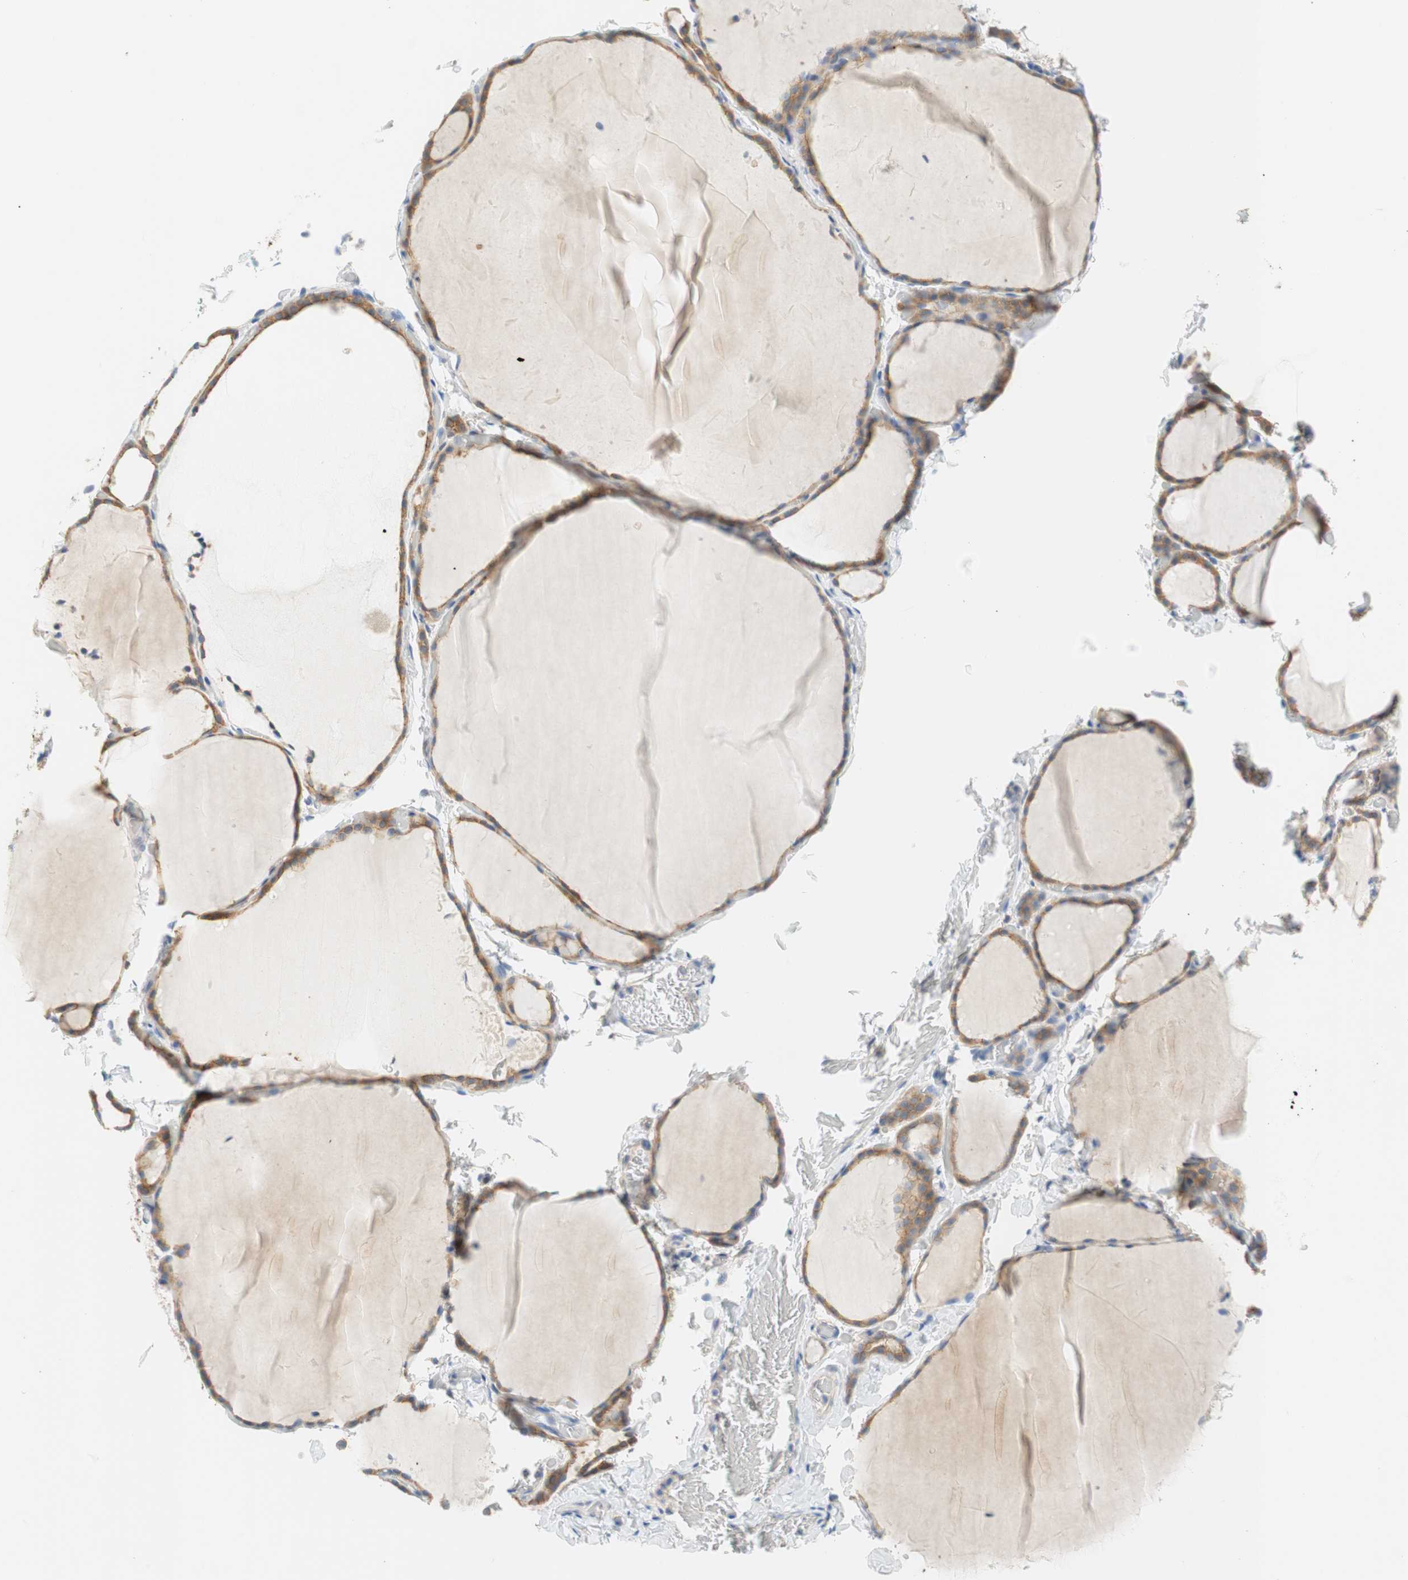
{"staining": {"intensity": "moderate", "quantity": ">75%", "location": "cytoplasmic/membranous"}, "tissue": "thyroid gland", "cell_type": "Glandular cells", "image_type": "normal", "snomed": [{"axis": "morphology", "description": "Normal tissue, NOS"}, {"axis": "topography", "description": "Thyroid gland"}], "caption": "IHC staining of unremarkable thyroid gland, which demonstrates medium levels of moderate cytoplasmic/membranous positivity in approximately >75% of glandular cells indicating moderate cytoplasmic/membranous protein positivity. The staining was performed using DAB (brown) for protein detection and nuclei were counterstained in hematoxylin (blue).", "gene": "GLUL", "patient": {"sex": "female", "age": 22}}